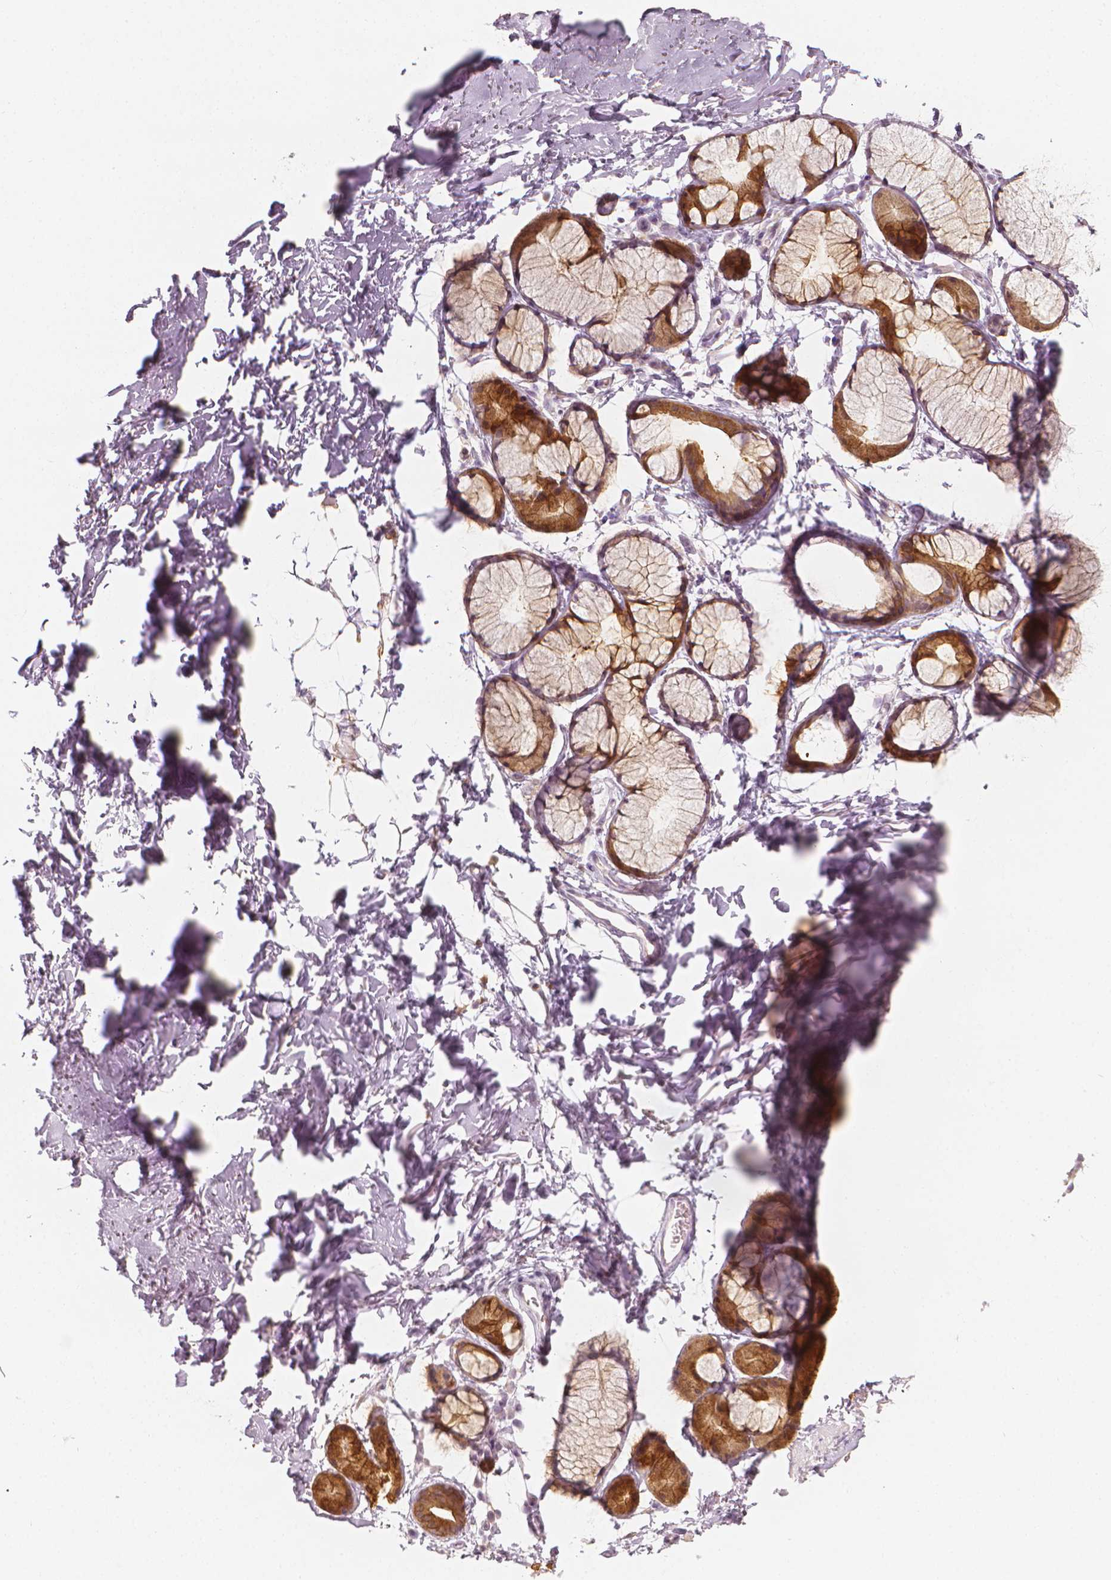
{"staining": {"intensity": "weak", "quantity": "<25%", "location": "cytoplasmic/membranous"}, "tissue": "adipose tissue", "cell_type": "Adipocytes", "image_type": "normal", "snomed": [{"axis": "morphology", "description": "Normal tissue, NOS"}, {"axis": "topography", "description": "Cartilage tissue"}, {"axis": "topography", "description": "Bronchus"}], "caption": "IHC of unremarkable adipose tissue reveals no positivity in adipocytes. (Brightfield microscopy of DAB immunohistochemistry at high magnification).", "gene": "SHMT1", "patient": {"sex": "female", "age": 79}}